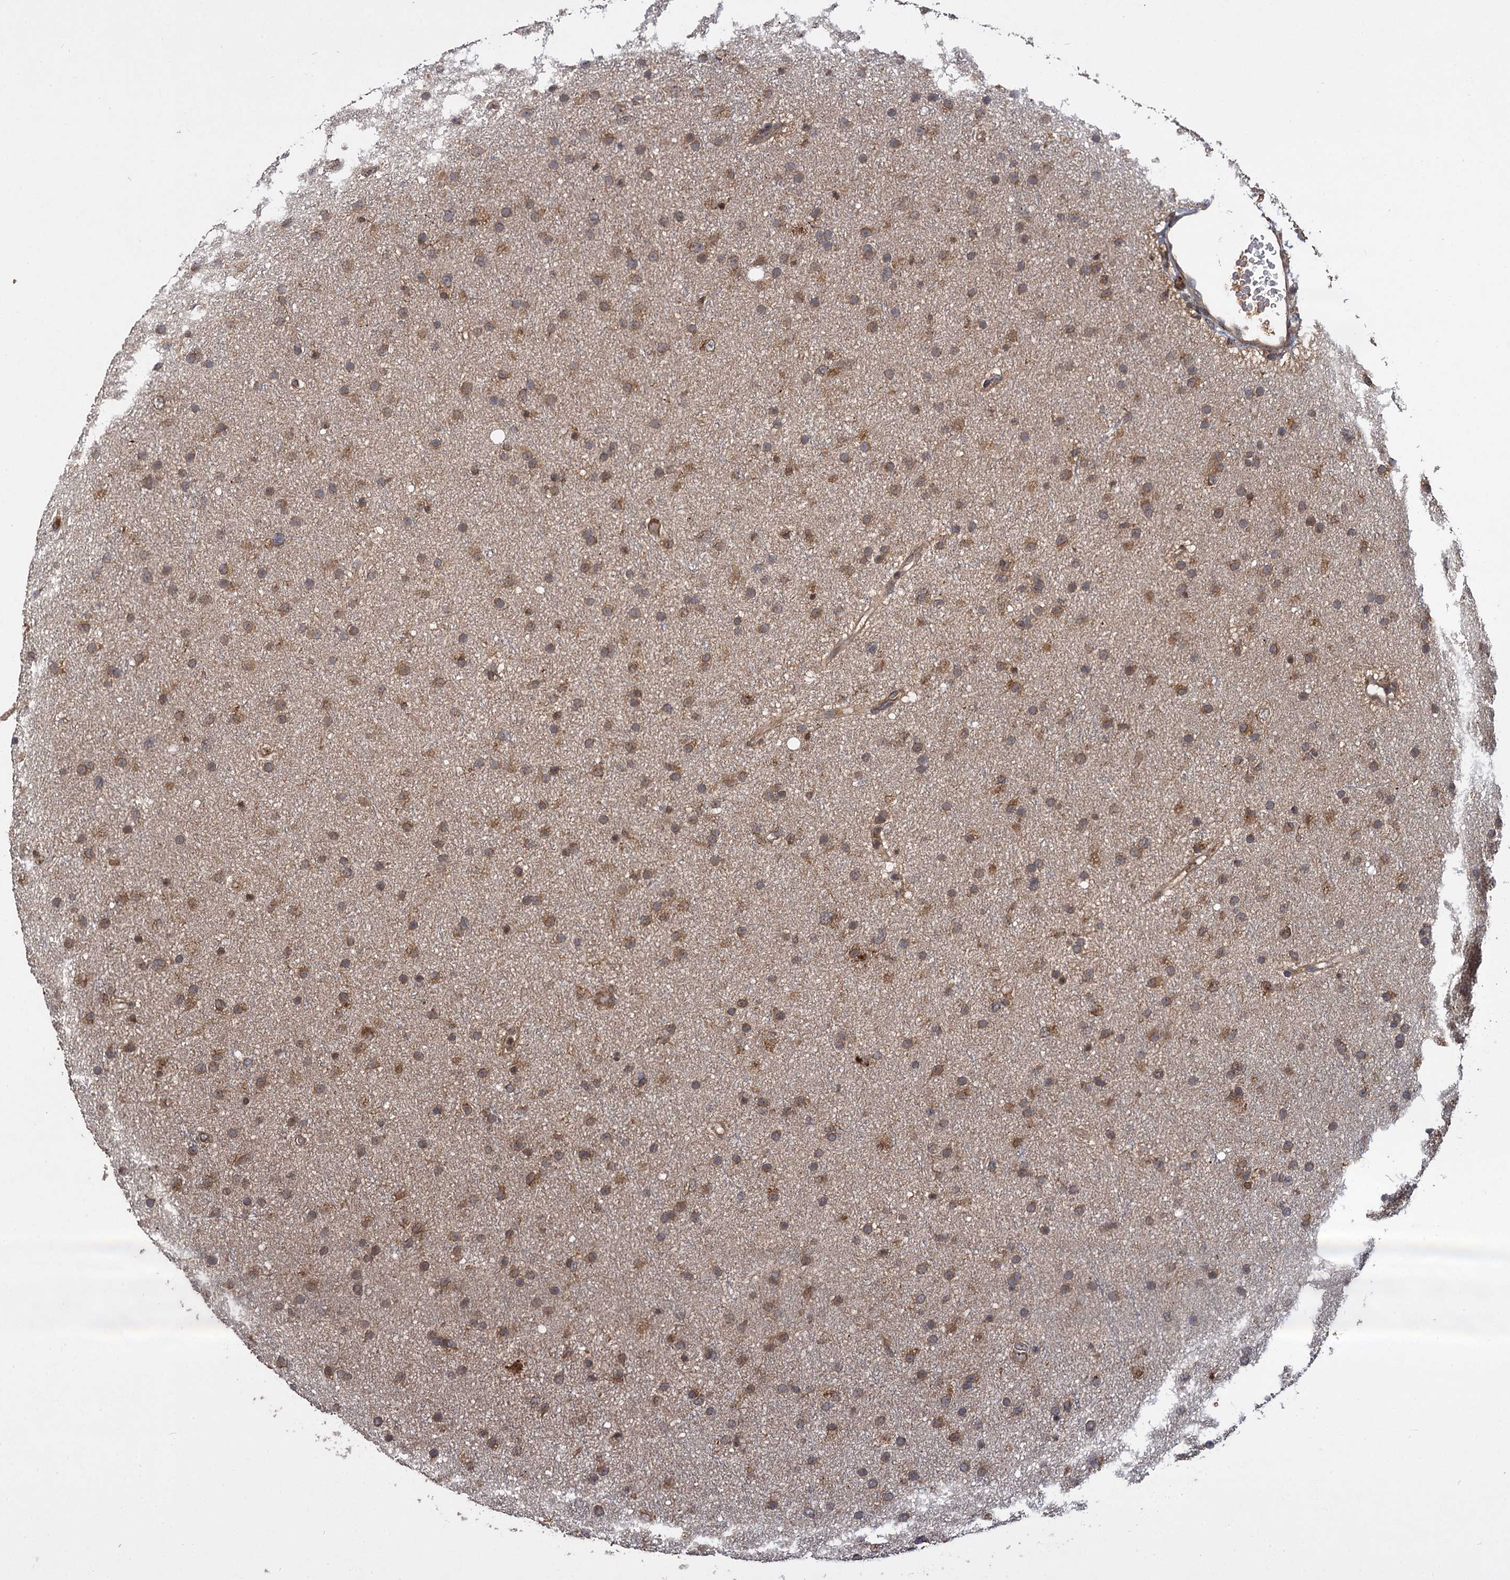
{"staining": {"intensity": "moderate", "quantity": ">75%", "location": "cytoplasmic/membranous"}, "tissue": "glioma", "cell_type": "Tumor cells", "image_type": "cancer", "snomed": [{"axis": "morphology", "description": "Glioma, malignant, Low grade"}, {"axis": "topography", "description": "Cerebral cortex"}], "caption": "Protein staining of malignant glioma (low-grade) tissue reveals moderate cytoplasmic/membranous expression in approximately >75% of tumor cells.", "gene": "INPPL1", "patient": {"sex": "female", "age": 39}}